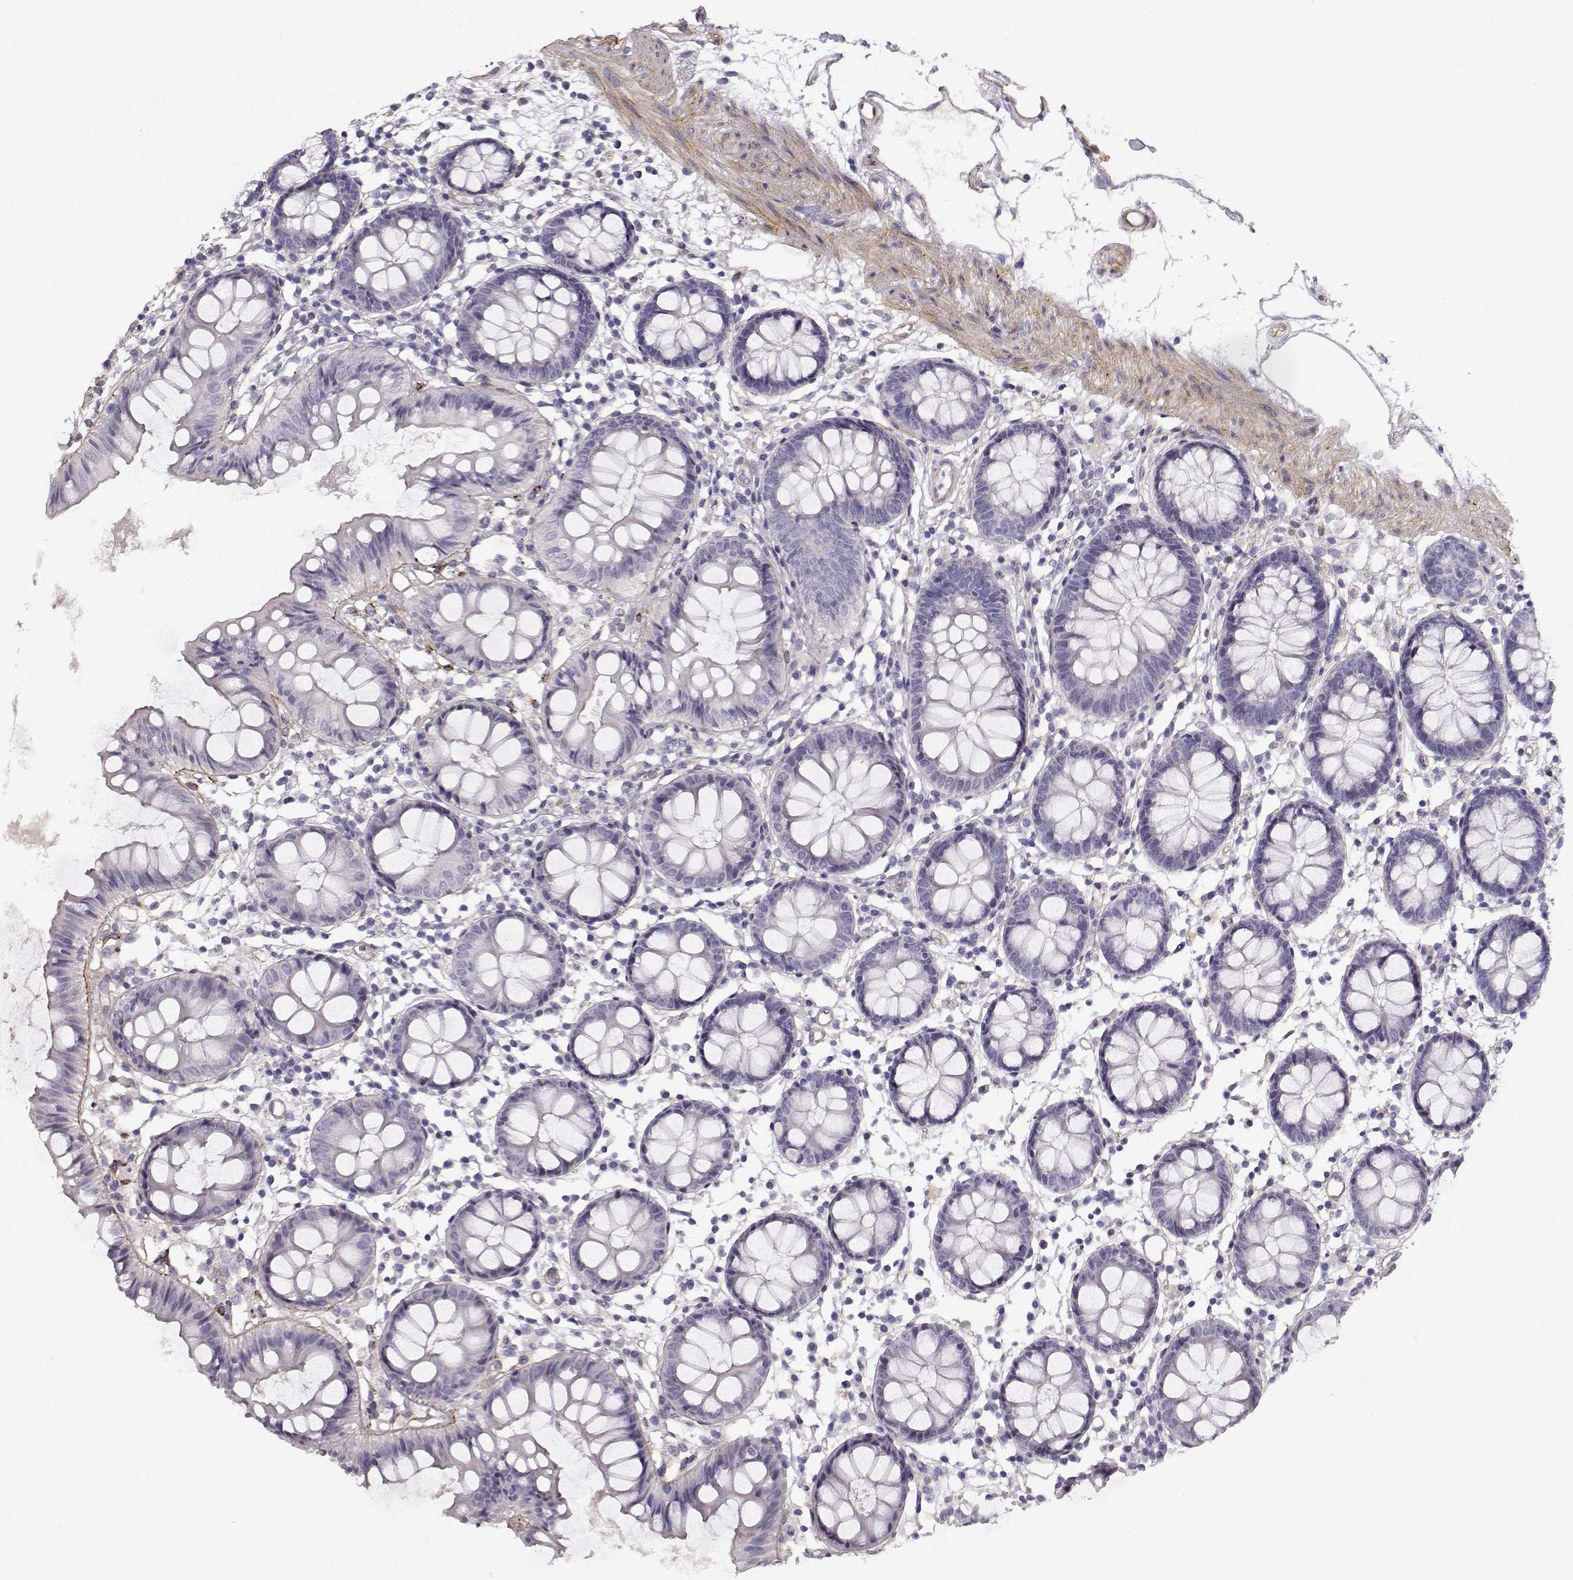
{"staining": {"intensity": "negative", "quantity": "none", "location": "none"}, "tissue": "colon", "cell_type": "Endothelial cells", "image_type": "normal", "snomed": [{"axis": "morphology", "description": "Normal tissue, NOS"}, {"axis": "topography", "description": "Colon"}], "caption": "There is no significant expression in endothelial cells of colon.", "gene": "LAMC1", "patient": {"sex": "female", "age": 84}}